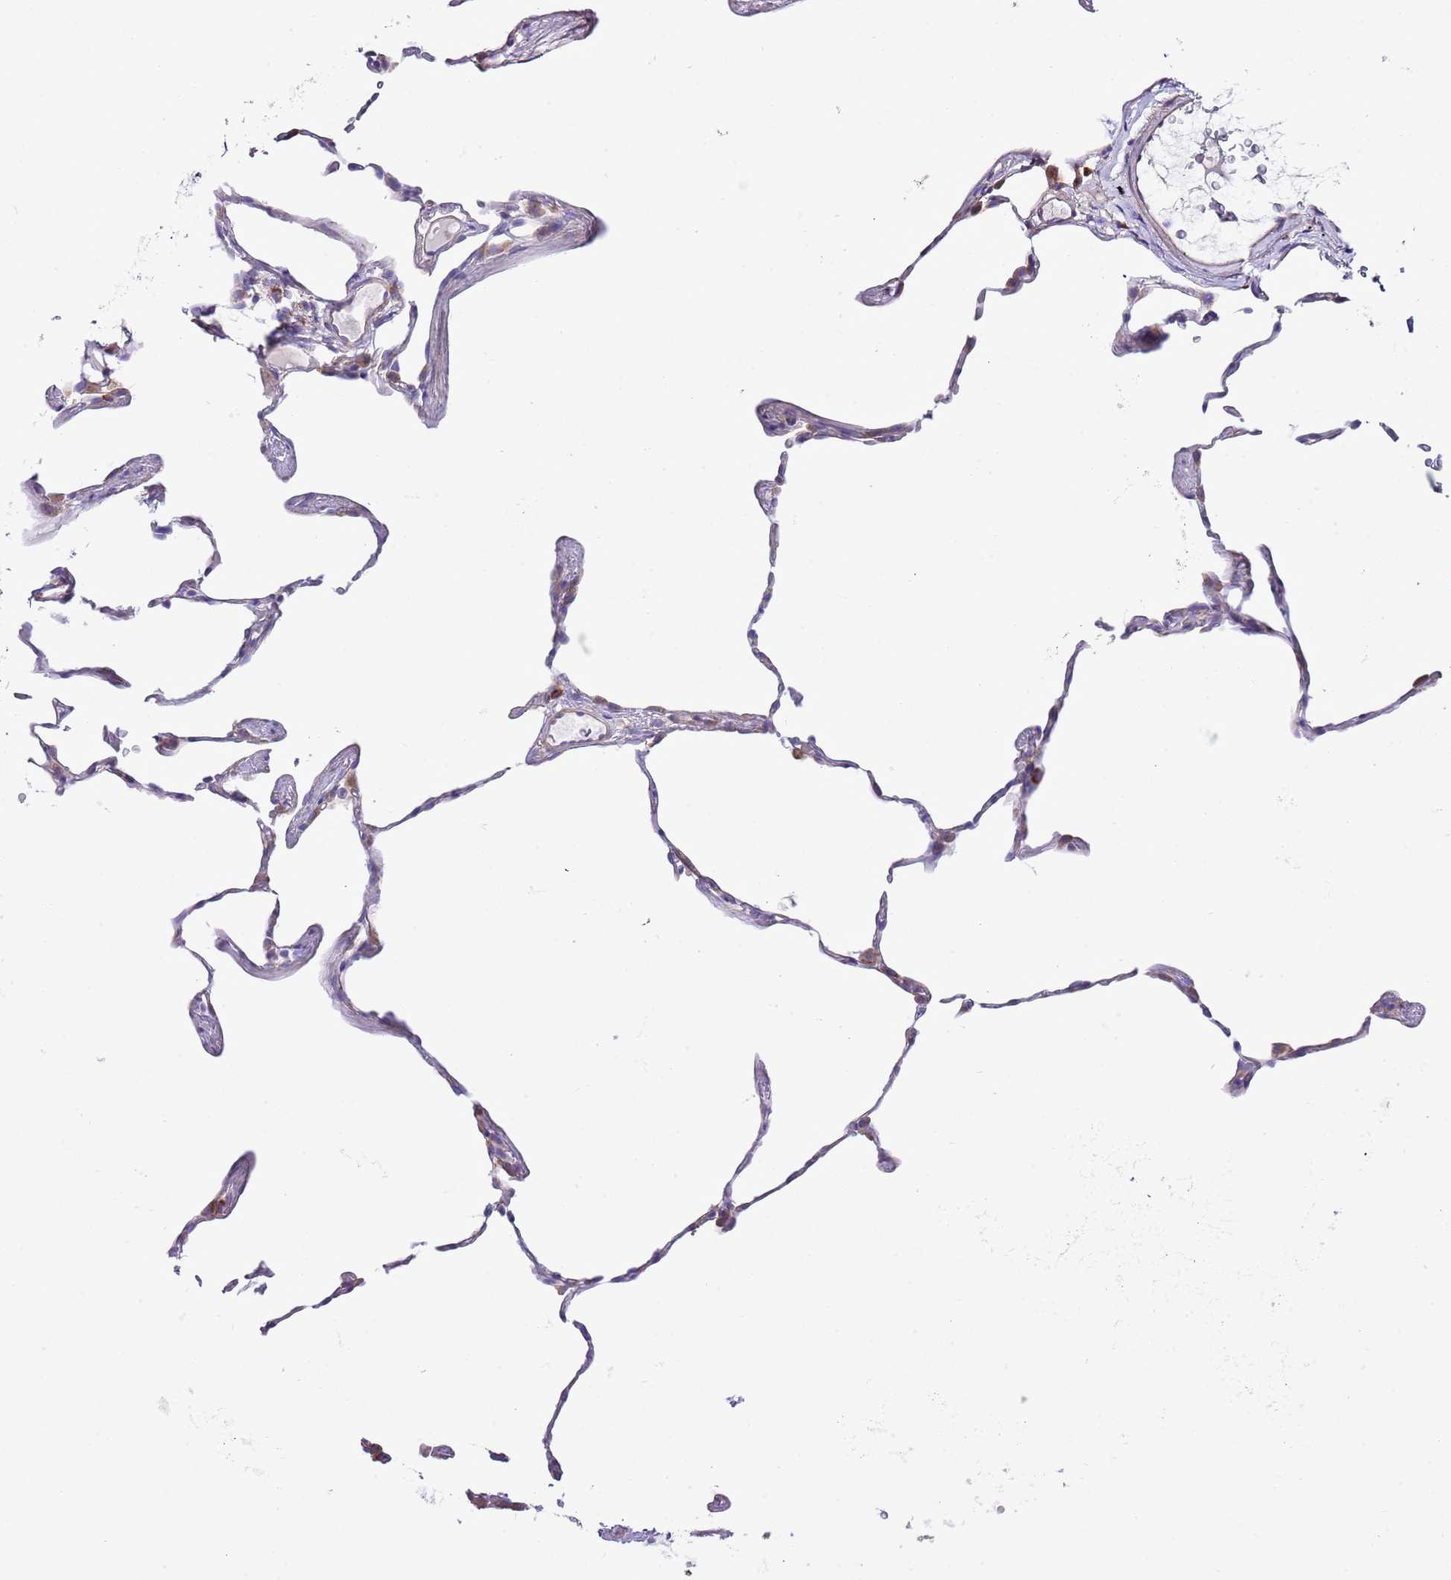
{"staining": {"intensity": "negative", "quantity": "none", "location": "none"}, "tissue": "lung", "cell_type": "Alveolar cells", "image_type": "normal", "snomed": [{"axis": "morphology", "description": "Normal tissue, NOS"}, {"axis": "topography", "description": "Lung"}], "caption": "Histopathology image shows no significant protein expression in alveolar cells of unremarkable lung.", "gene": "RPS10", "patient": {"sex": "female", "age": 57}}